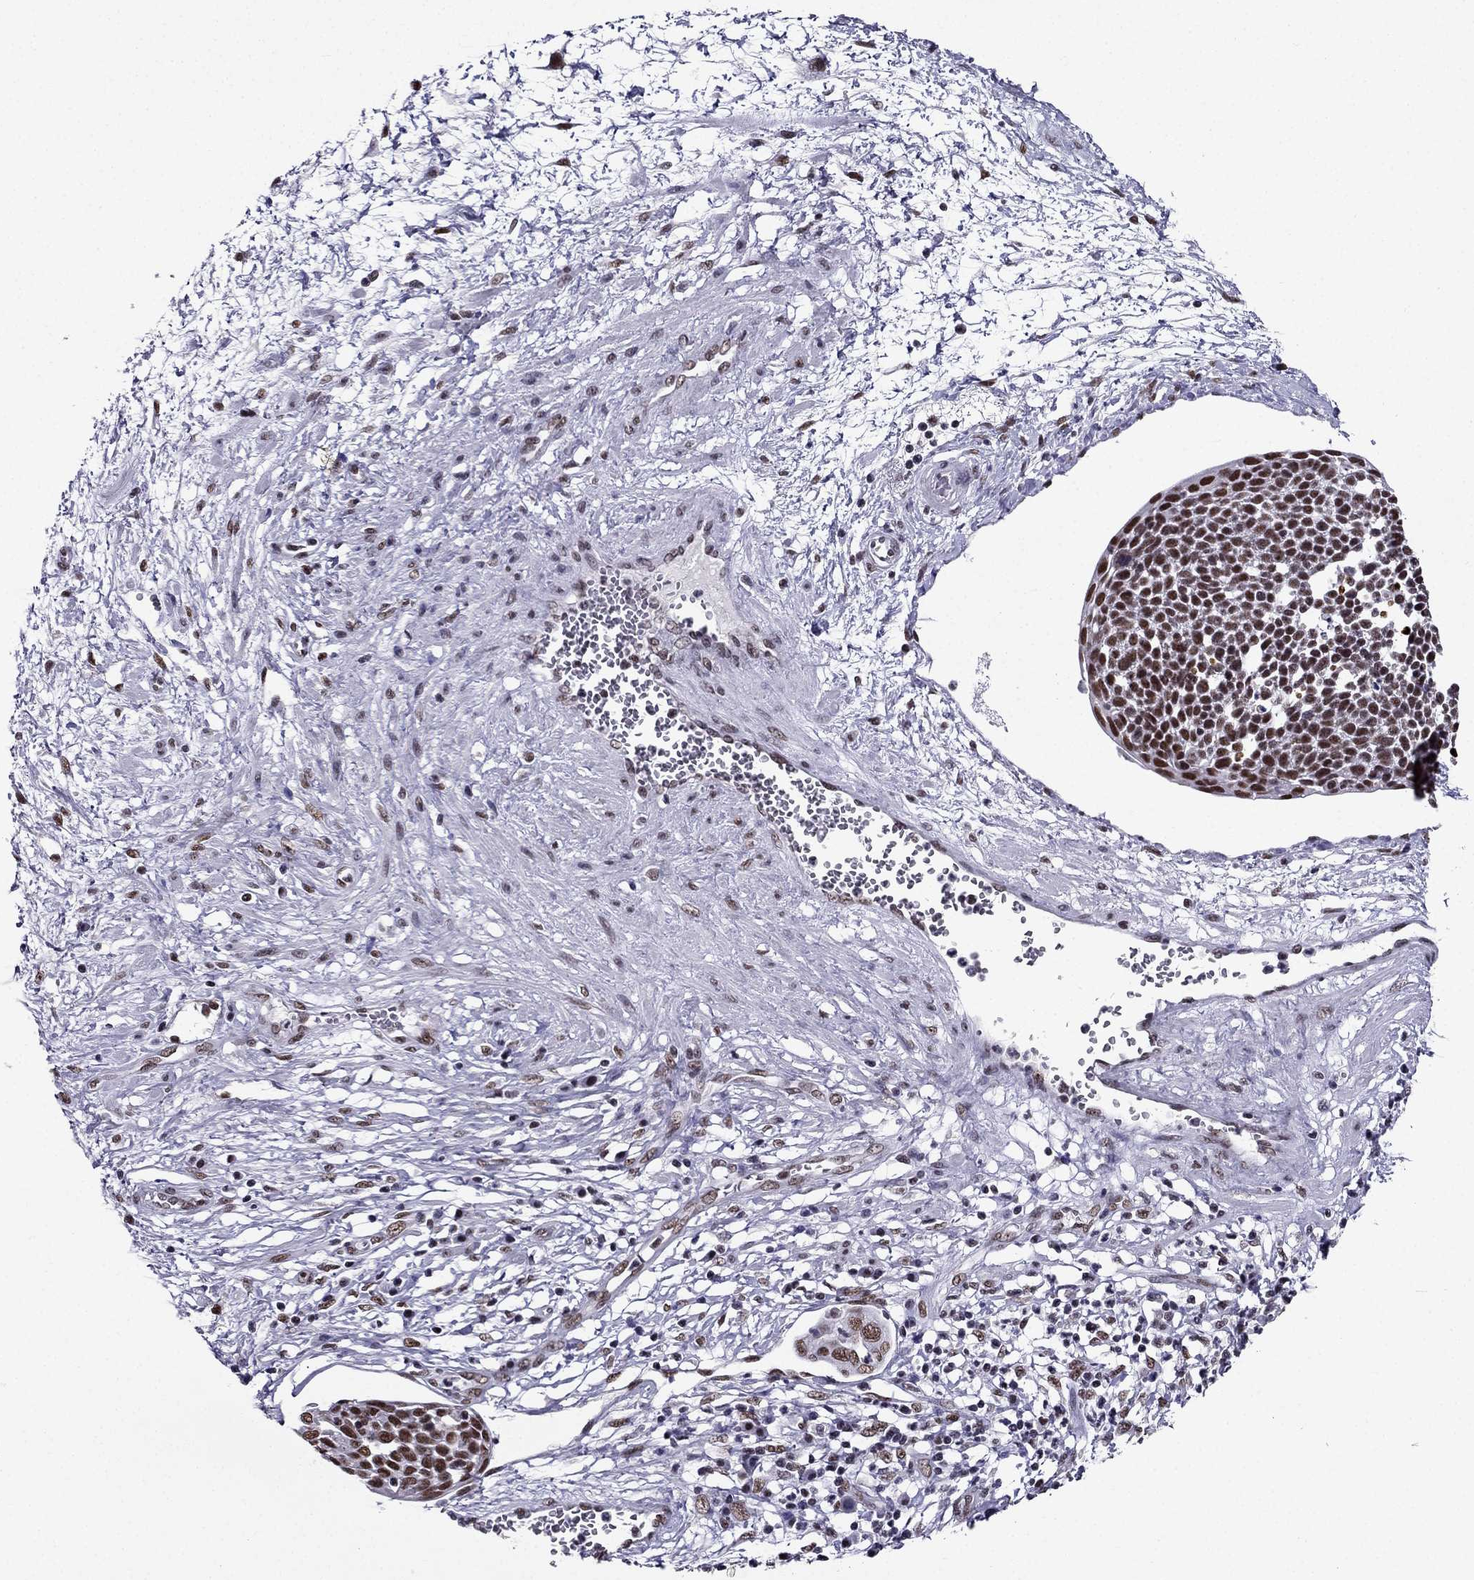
{"staining": {"intensity": "moderate", "quantity": ">75%", "location": "nuclear"}, "tissue": "cervical cancer", "cell_type": "Tumor cells", "image_type": "cancer", "snomed": [{"axis": "morphology", "description": "Squamous cell carcinoma, NOS"}, {"axis": "topography", "description": "Cervix"}], "caption": "IHC image of cervical cancer stained for a protein (brown), which demonstrates medium levels of moderate nuclear staining in approximately >75% of tumor cells.", "gene": "ZNF420", "patient": {"sex": "female", "age": 34}}